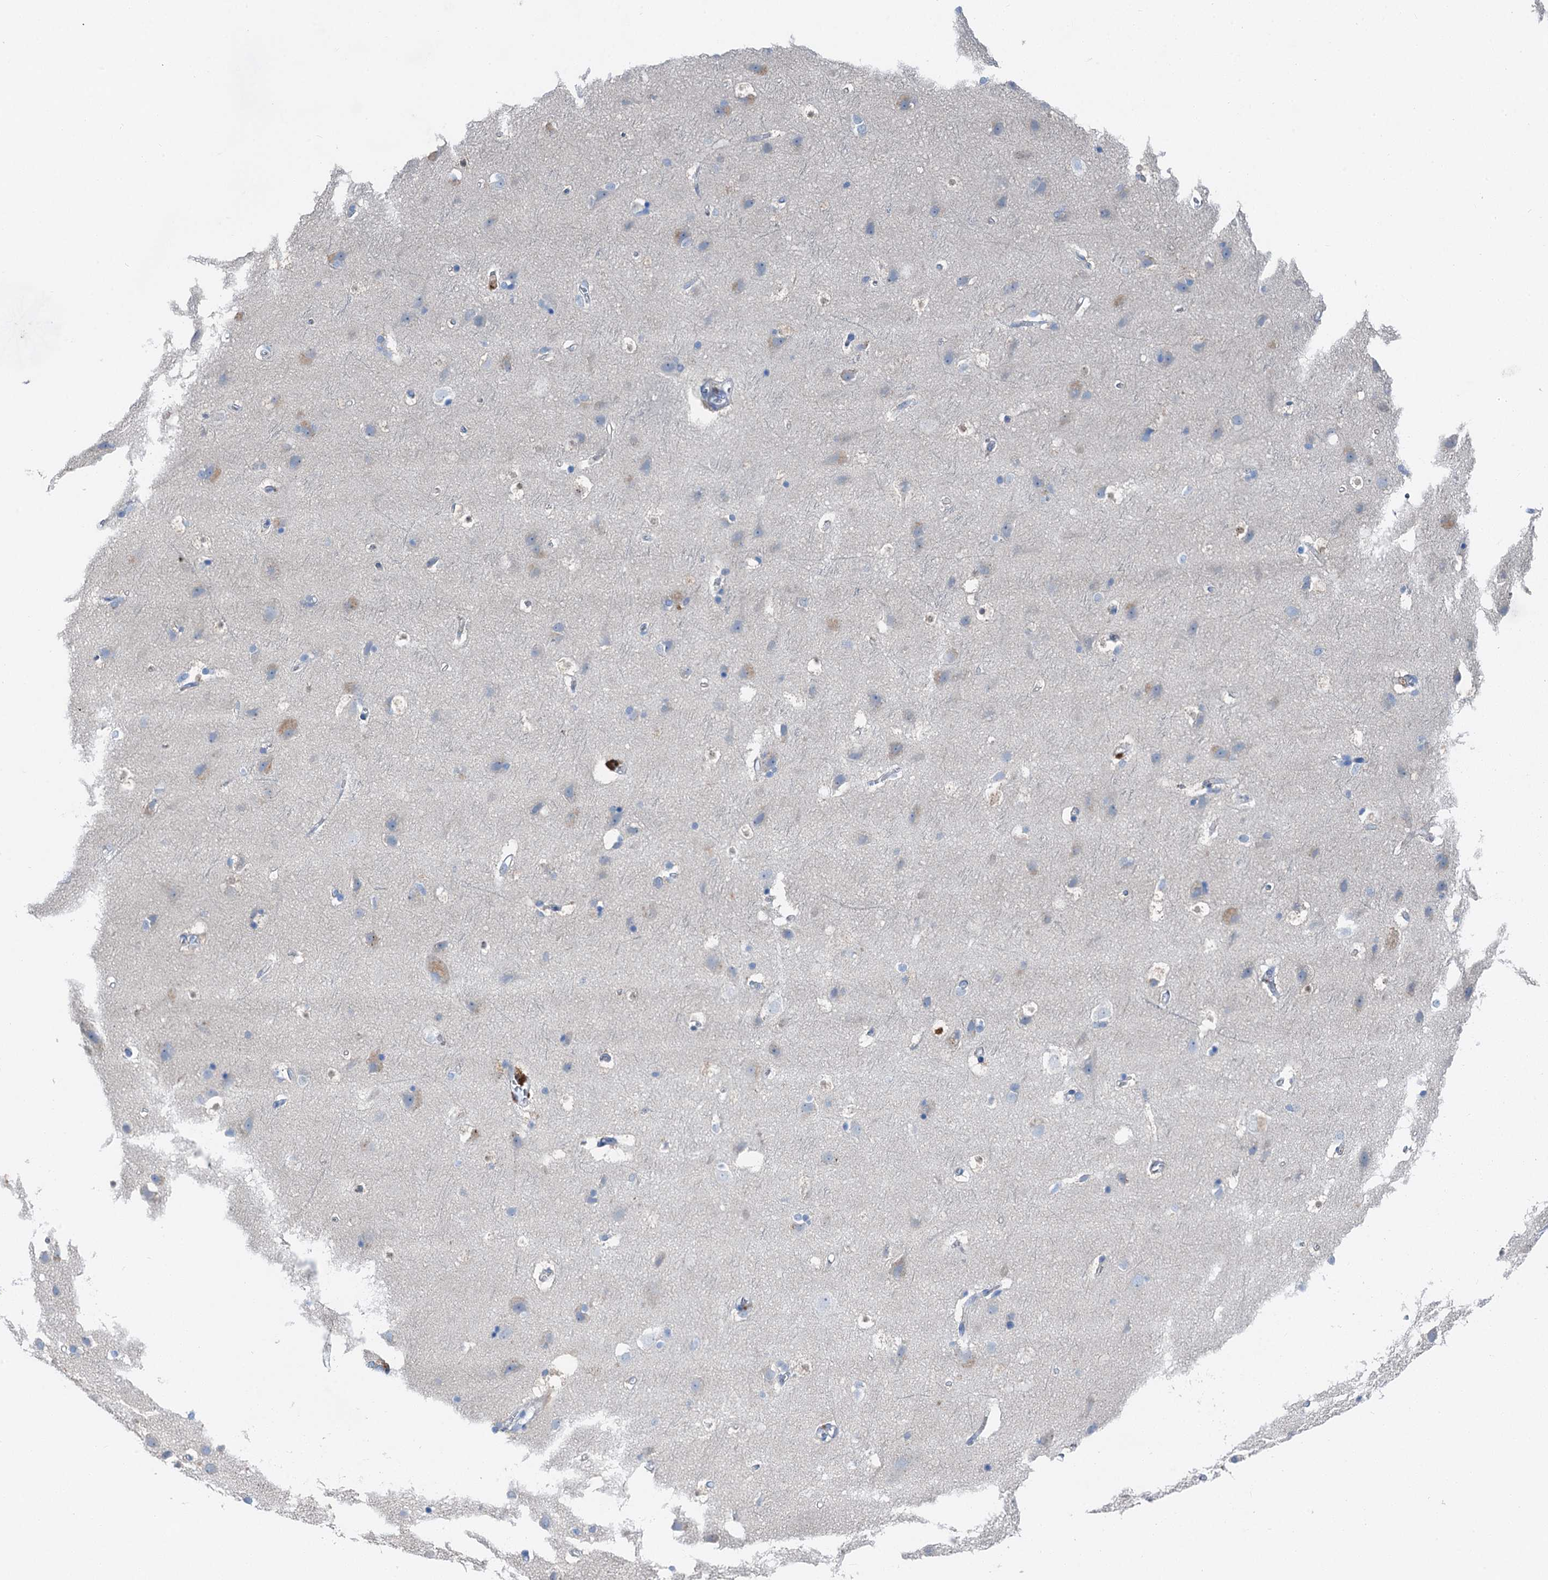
{"staining": {"intensity": "negative", "quantity": "none", "location": "none"}, "tissue": "cerebral cortex", "cell_type": "Endothelial cells", "image_type": "normal", "snomed": [{"axis": "morphology", "description": "Normal tissue, NOS"}, {"axis": "topography", "description": "Cerebral cortex"}], "caption": "DAB (3,3'-diaminobenzidine) immunohistochemical staining of normal cerebral cortex demonstrates no significant staining in endothelial cells.", "gene": "OTOA", "patient": {"sex": "male", "age": 54}}